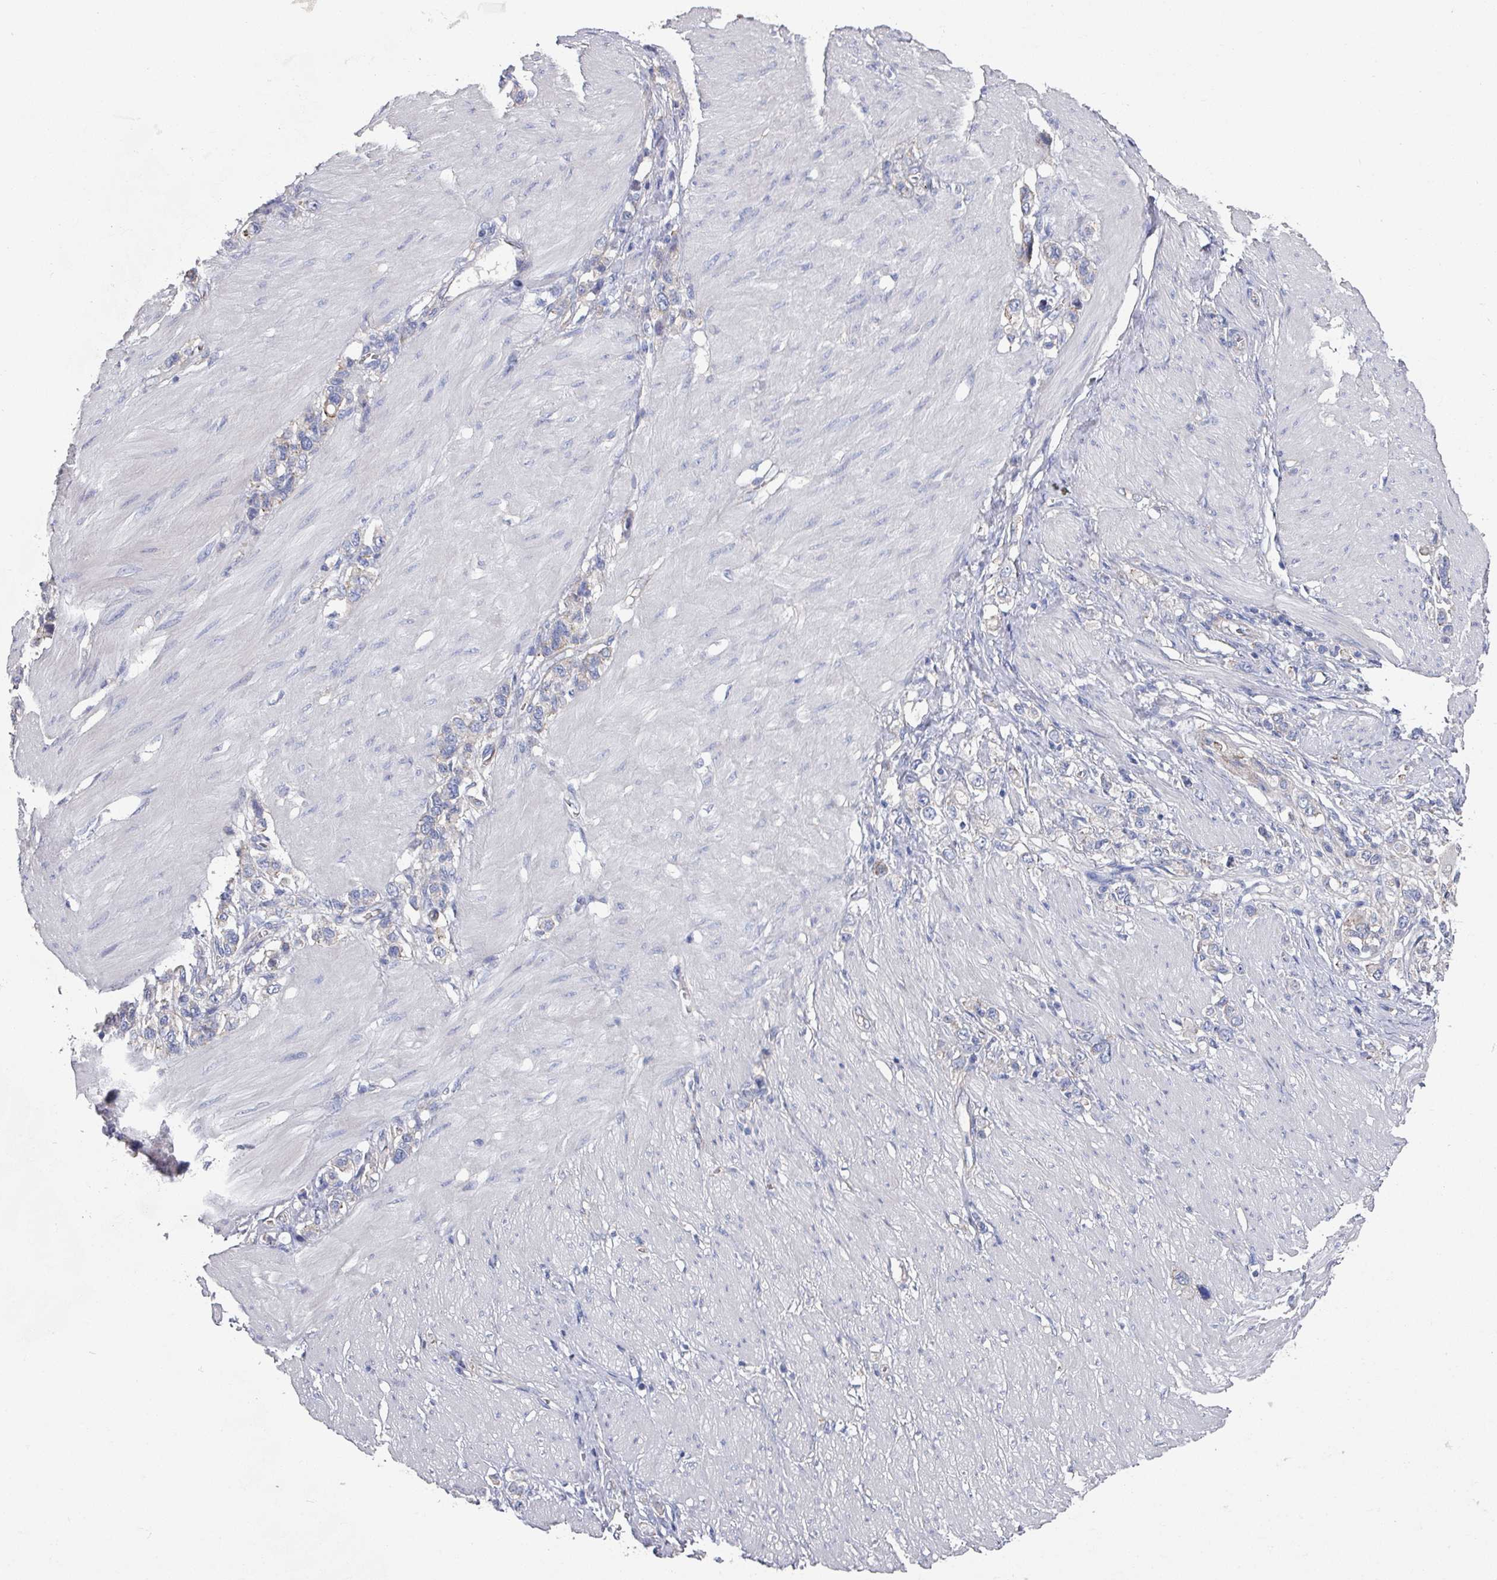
{"staining": {"intensity": "negative", "quantity": "none", "location": "none"}, "tissue": "stomach cancer", "cell_type": "Tumor cells", "image_type": "cancer", "snomed": [{"axis": "morphology", "description": "Normal tissue, NOS"}, {"axis": "morphology", "description": "Adenocarcinoma, NOS"}, {"axis": "topography", "description": "Stomach, upper"}, {"axis": "topography", "description": "Stomach"}], "caption": "Stomach adenocarcinoma stained for a protein using immunohistochemistry reveals no expression tumor cells.", "gene": "EFL1", "patient": {"sex": "female", "age": 65}}